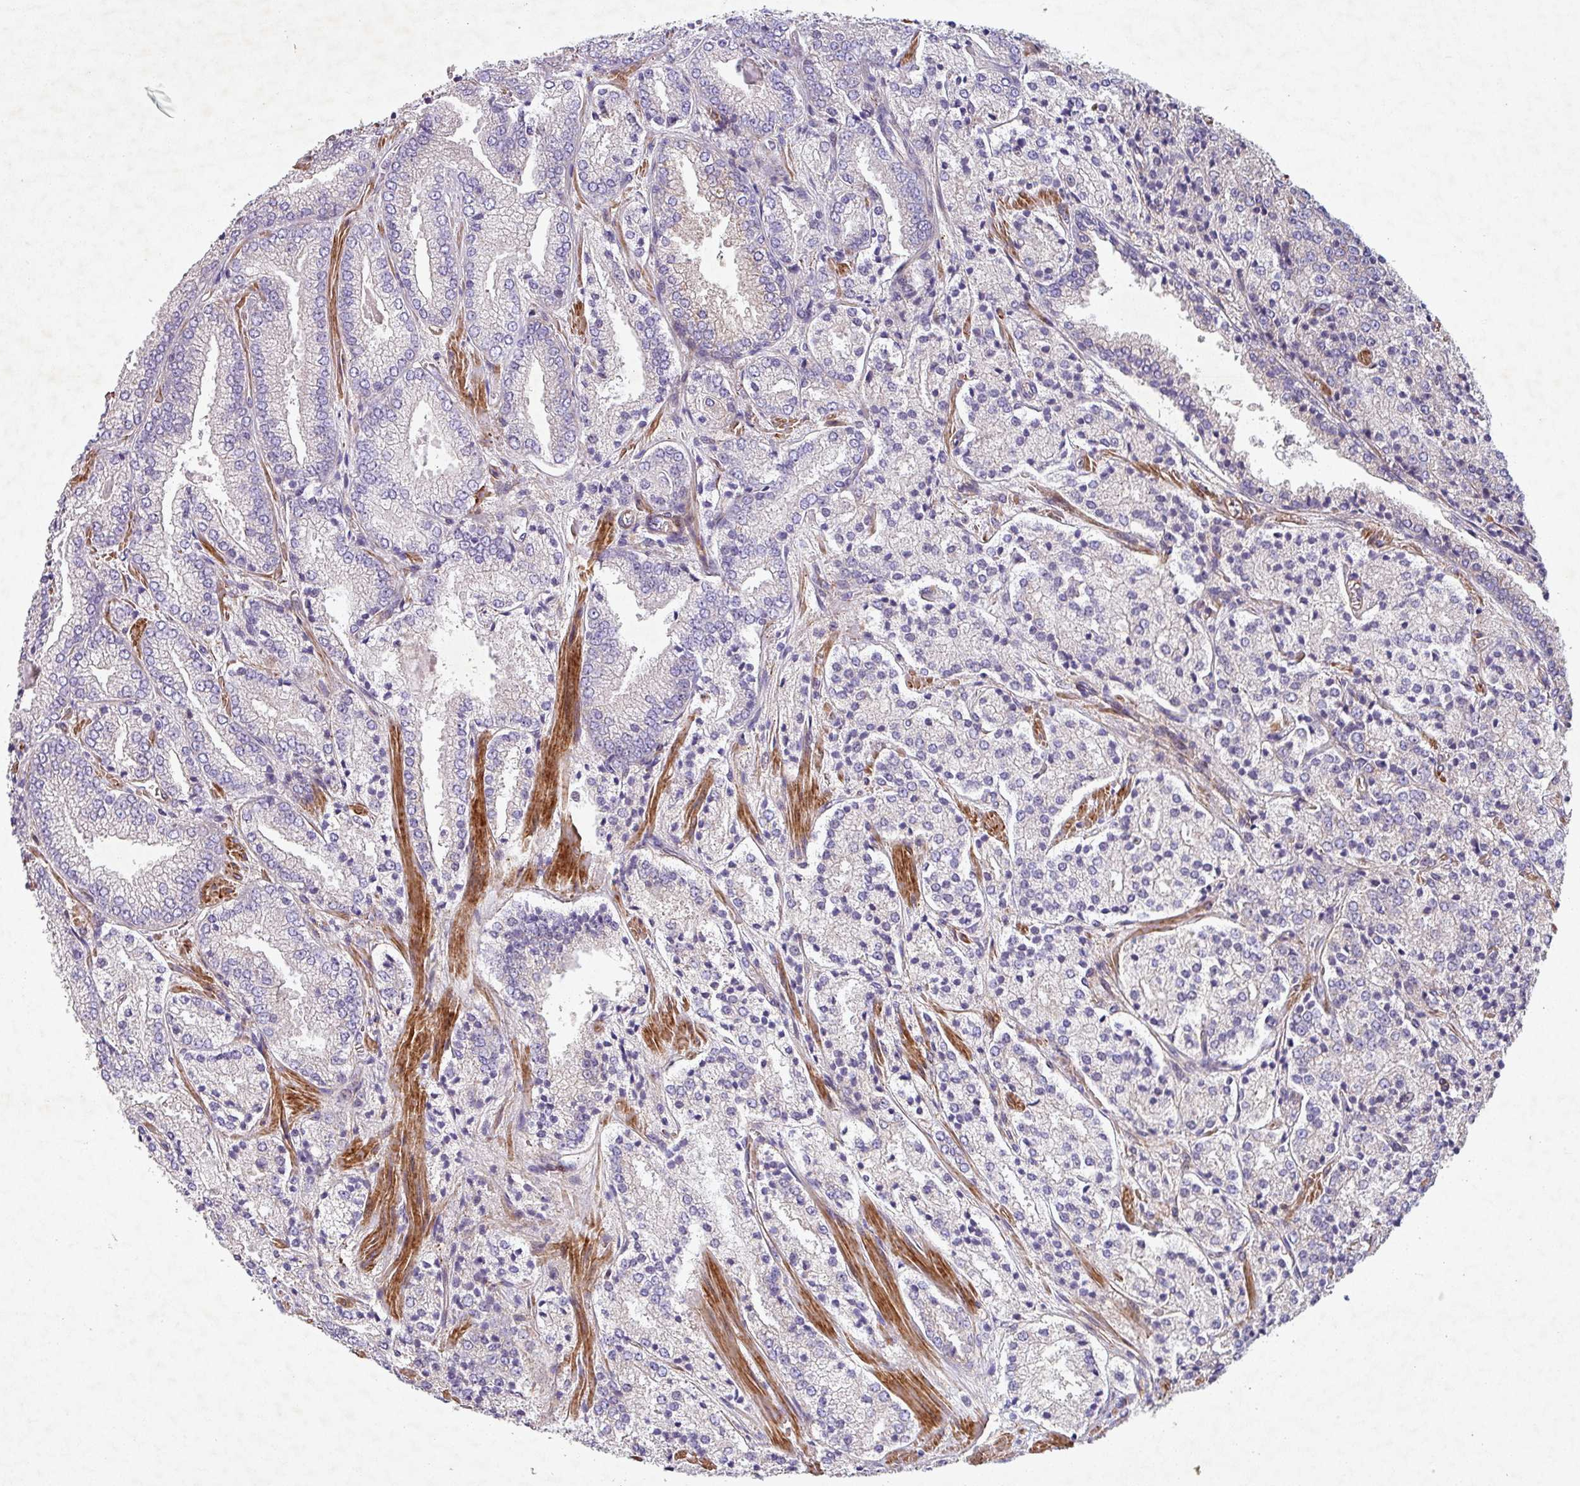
{"staining": {"intensity": "negative", "quantity": "none", "location": "none"}, "tissue": "prostate cancer", "cell_type": "Tumor cells", "image_type": "cancer", "snomed": [{"axis": "morphology", "description": "Adenocarcinoma, High grade"}, {"axis": "topography", "description": "Prostate"}], "caption": "Prostate cancer (adenocarcinoma (high-grade)) was stained to show a protein in brown. There is no significant staining in tumor cells.", "gene": "ATP2C2", "patient": {"sex": "male", "age": 63}}